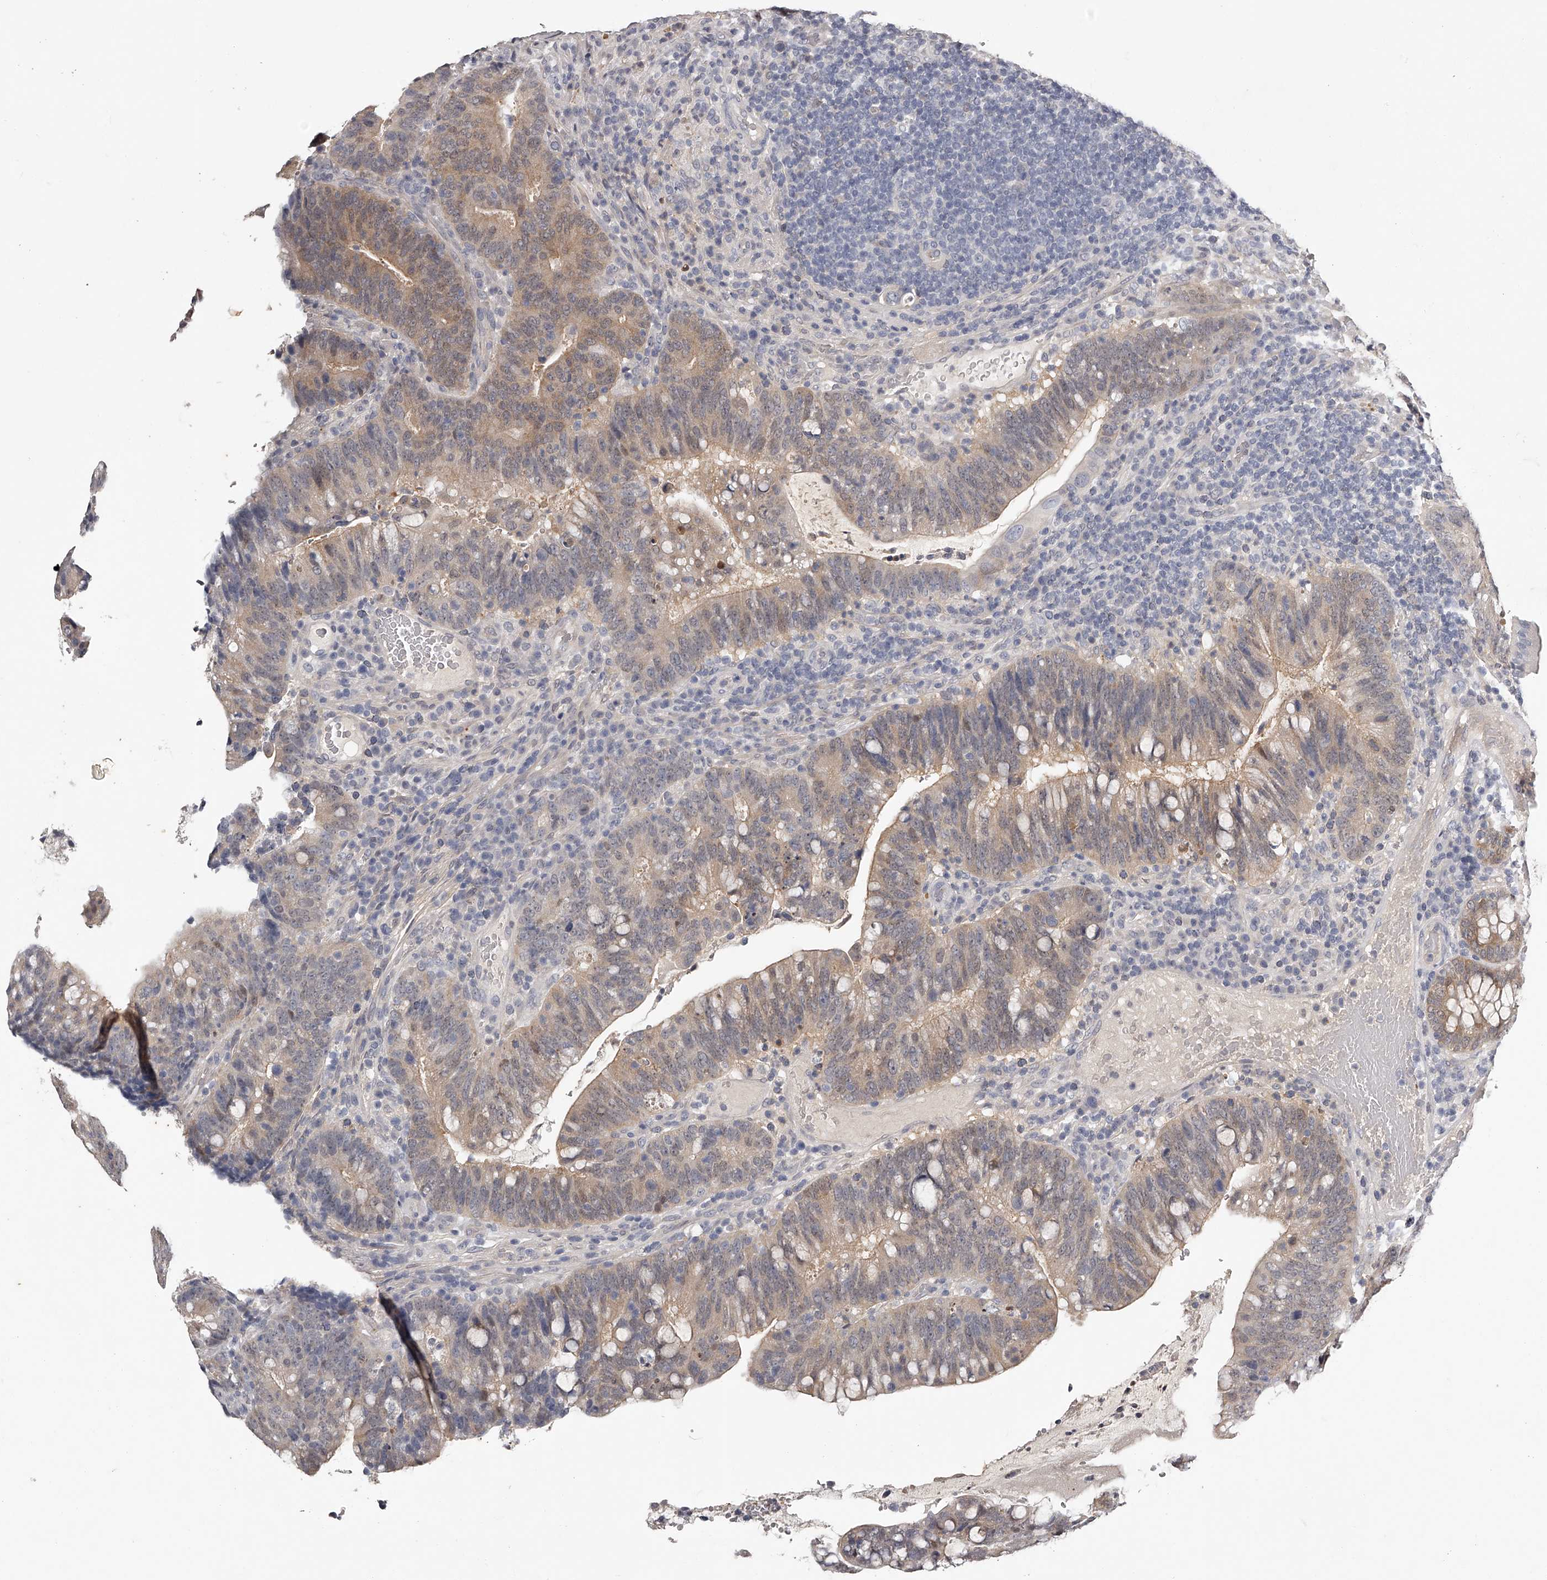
{"staining": {"intensity": "moderate", "quantity": "25%-75%", "location": "cytoplasmic/membranous"}, "tissue": "colorectal cancer", "cell_type": "Tumor cells", "image_type": "cancer", "snomed": [{"axis": "morphology", "description": "Adenocarcinoma, NOS"}, {"axis": "topography", "description": "Colon"}], "caption": "IHC staining of adenocarcinoma (colorectal), which reveals medium levels of moderate cytoplasmic/membranous positivity in approximately 25%-75% of tumor cells indicating moderate cytoplasmic/membranous protein expression. The staining was performed using DAB (3,3'-diaminobenzidine) (brown) for protein detection and nuclei were counterstained in hematoxylin (blue).", "gene": "GGCT", "patient": {"sex": "female", "age": 66}}